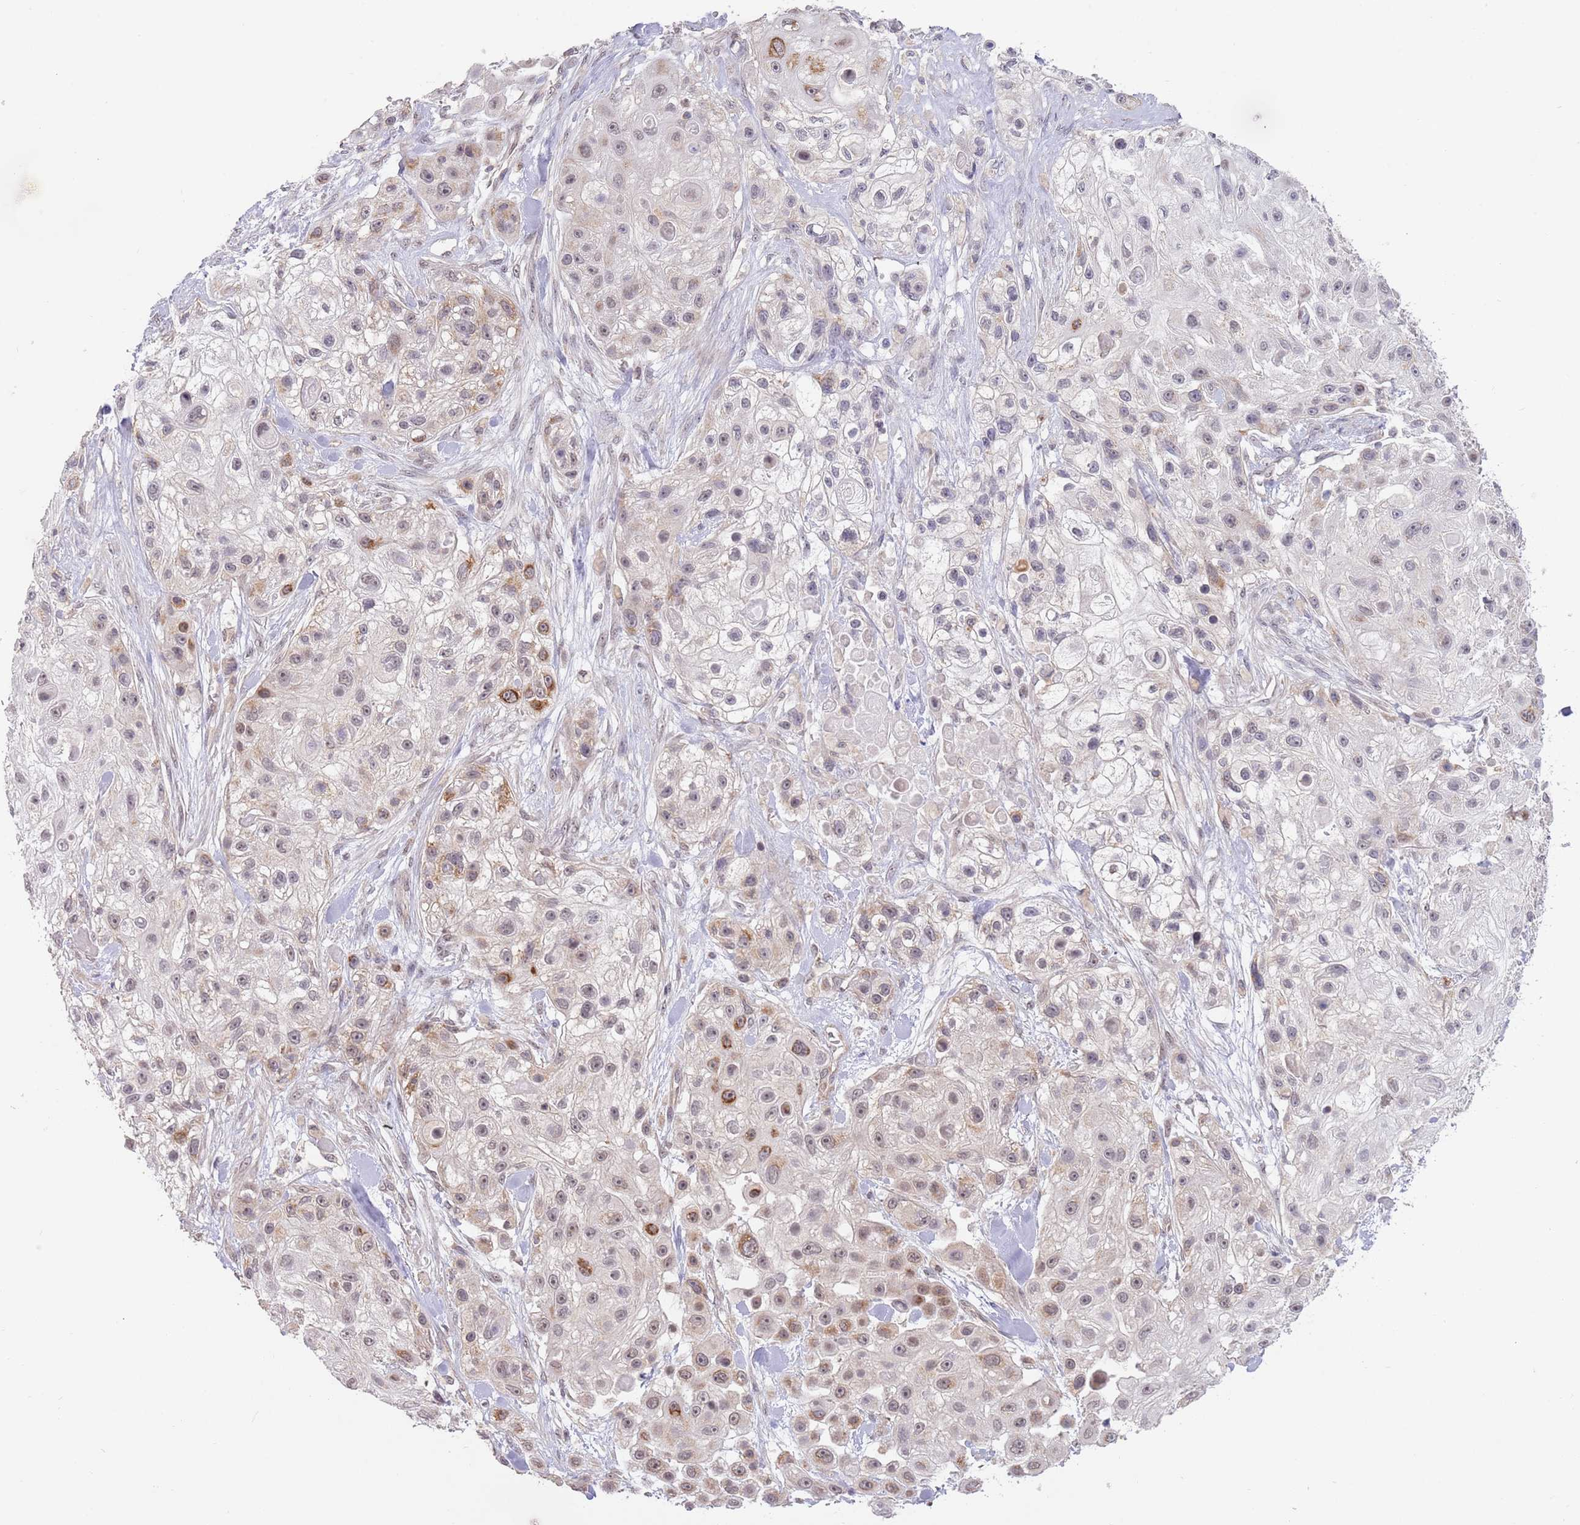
{"staining": {"intensity": "moderate", "quantity": "25%-75%", "location": "cytoplasmic/membranous"}, "tissue": "skin cancer", "cell_type": "Tumor cells", "image_type": "cancer", "snomed": [{"axis": "morphology", "description": "Squamous cell carcinoma, NOS"}, {"axis": "topography", "description": "Skin"}], "caption": "Moderate cytoplasmic/membranous protein staining is seen in approximately 25%-75% of tumor cells in skin squamous cell carcinoma.", "gene": "UQCC3", "patient": {"sex": "male", "age": 67}}